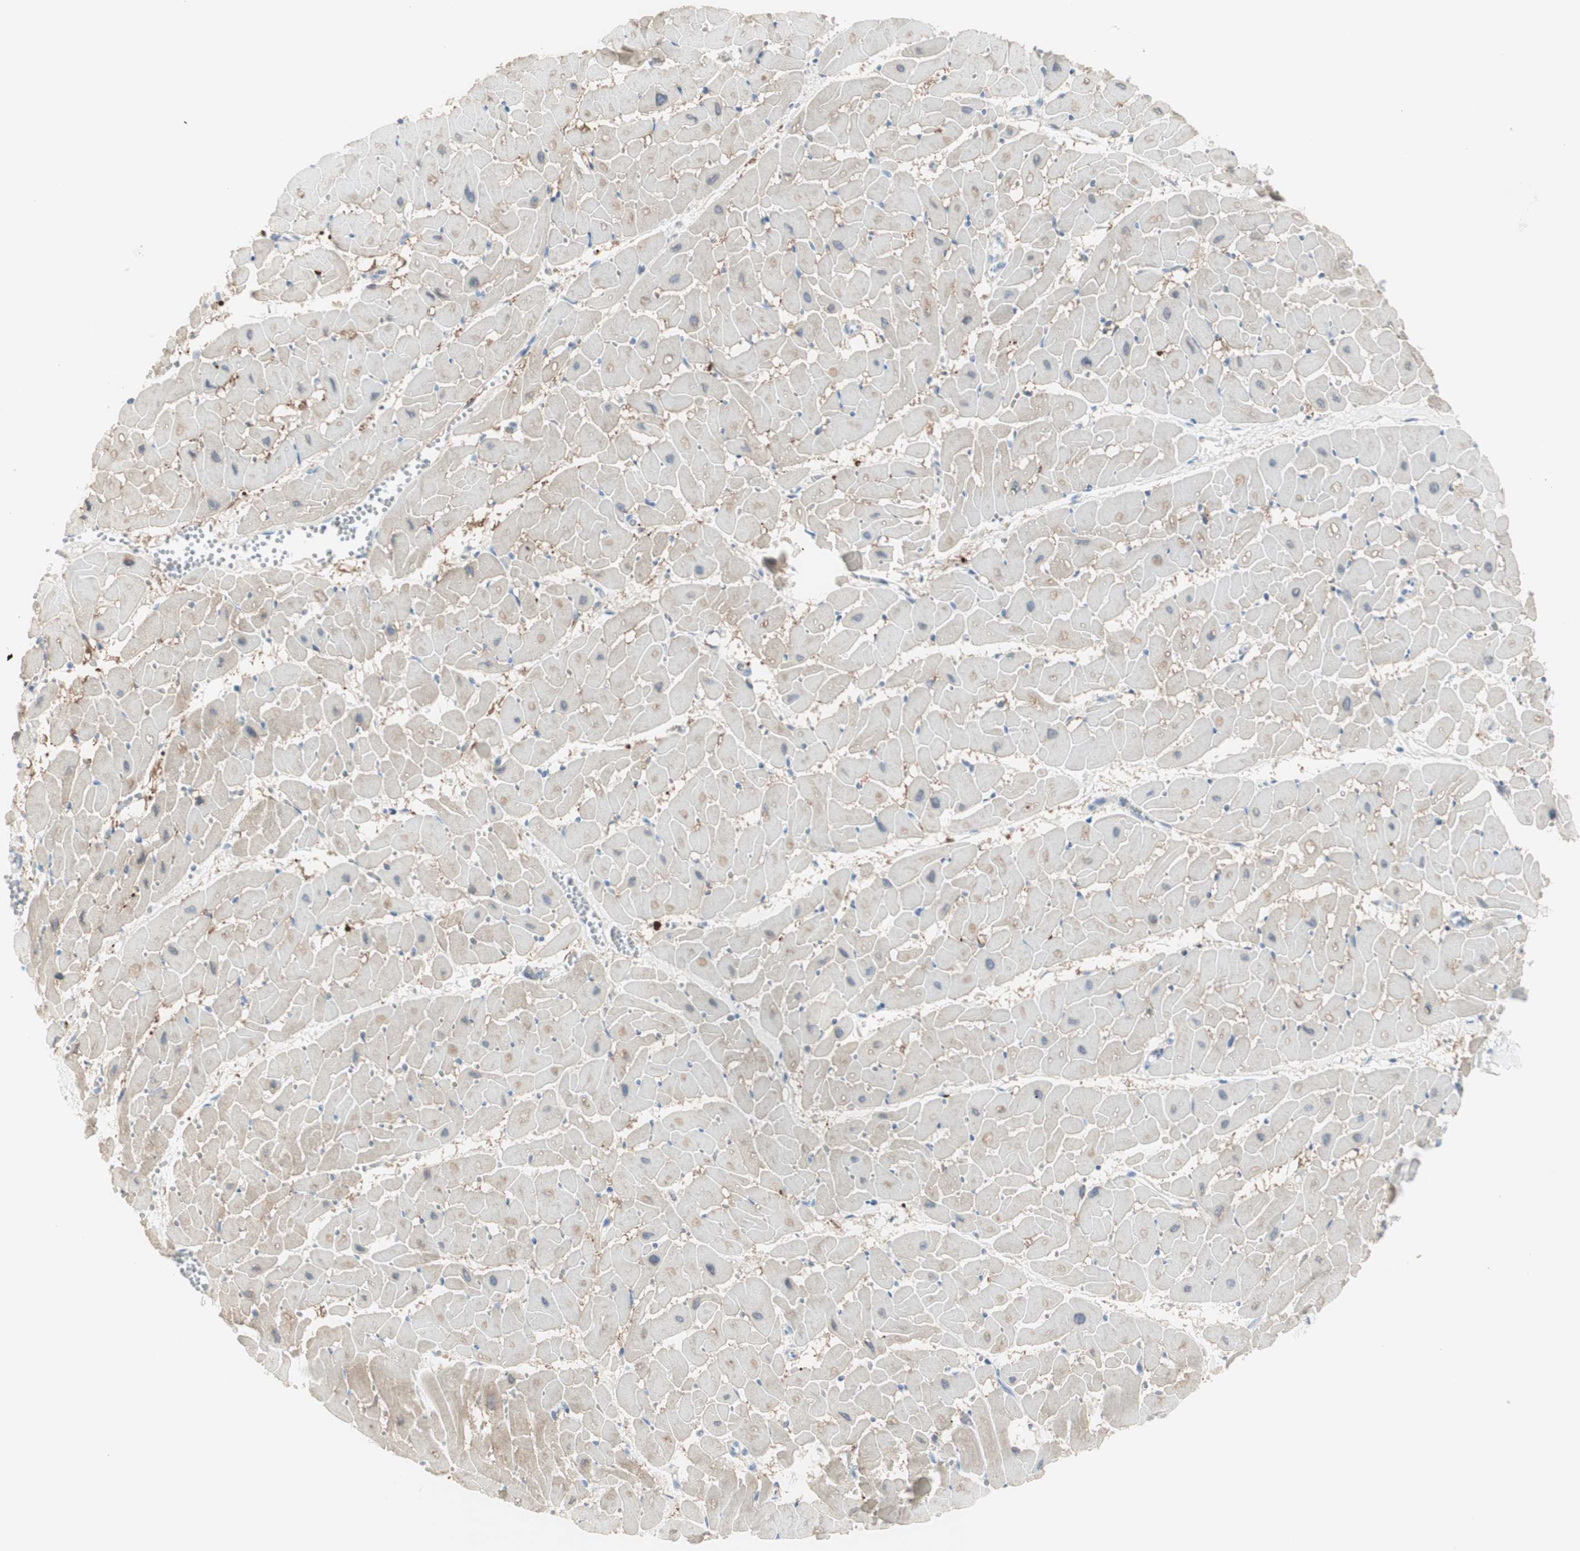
{"staining": {"intensity": "negative", "quantity": "none", "location": "none"}, "tissue": "heart muscle", "cell_type": "Cardiomyocytes", "image_type": "normal", "snomed": [{"axis": "morphology", "description": "Normal tissue, NOS"}, {"axis": "topography", "description": "Heart"}], "caption": "Immunohistochemistry micrograph of normal heart muscle stained for a protein (brown), which exhibits no positivity in cardiomyocytes.", "gene": "CDHR5", "patient": {"sex": "female", "age": 19}}